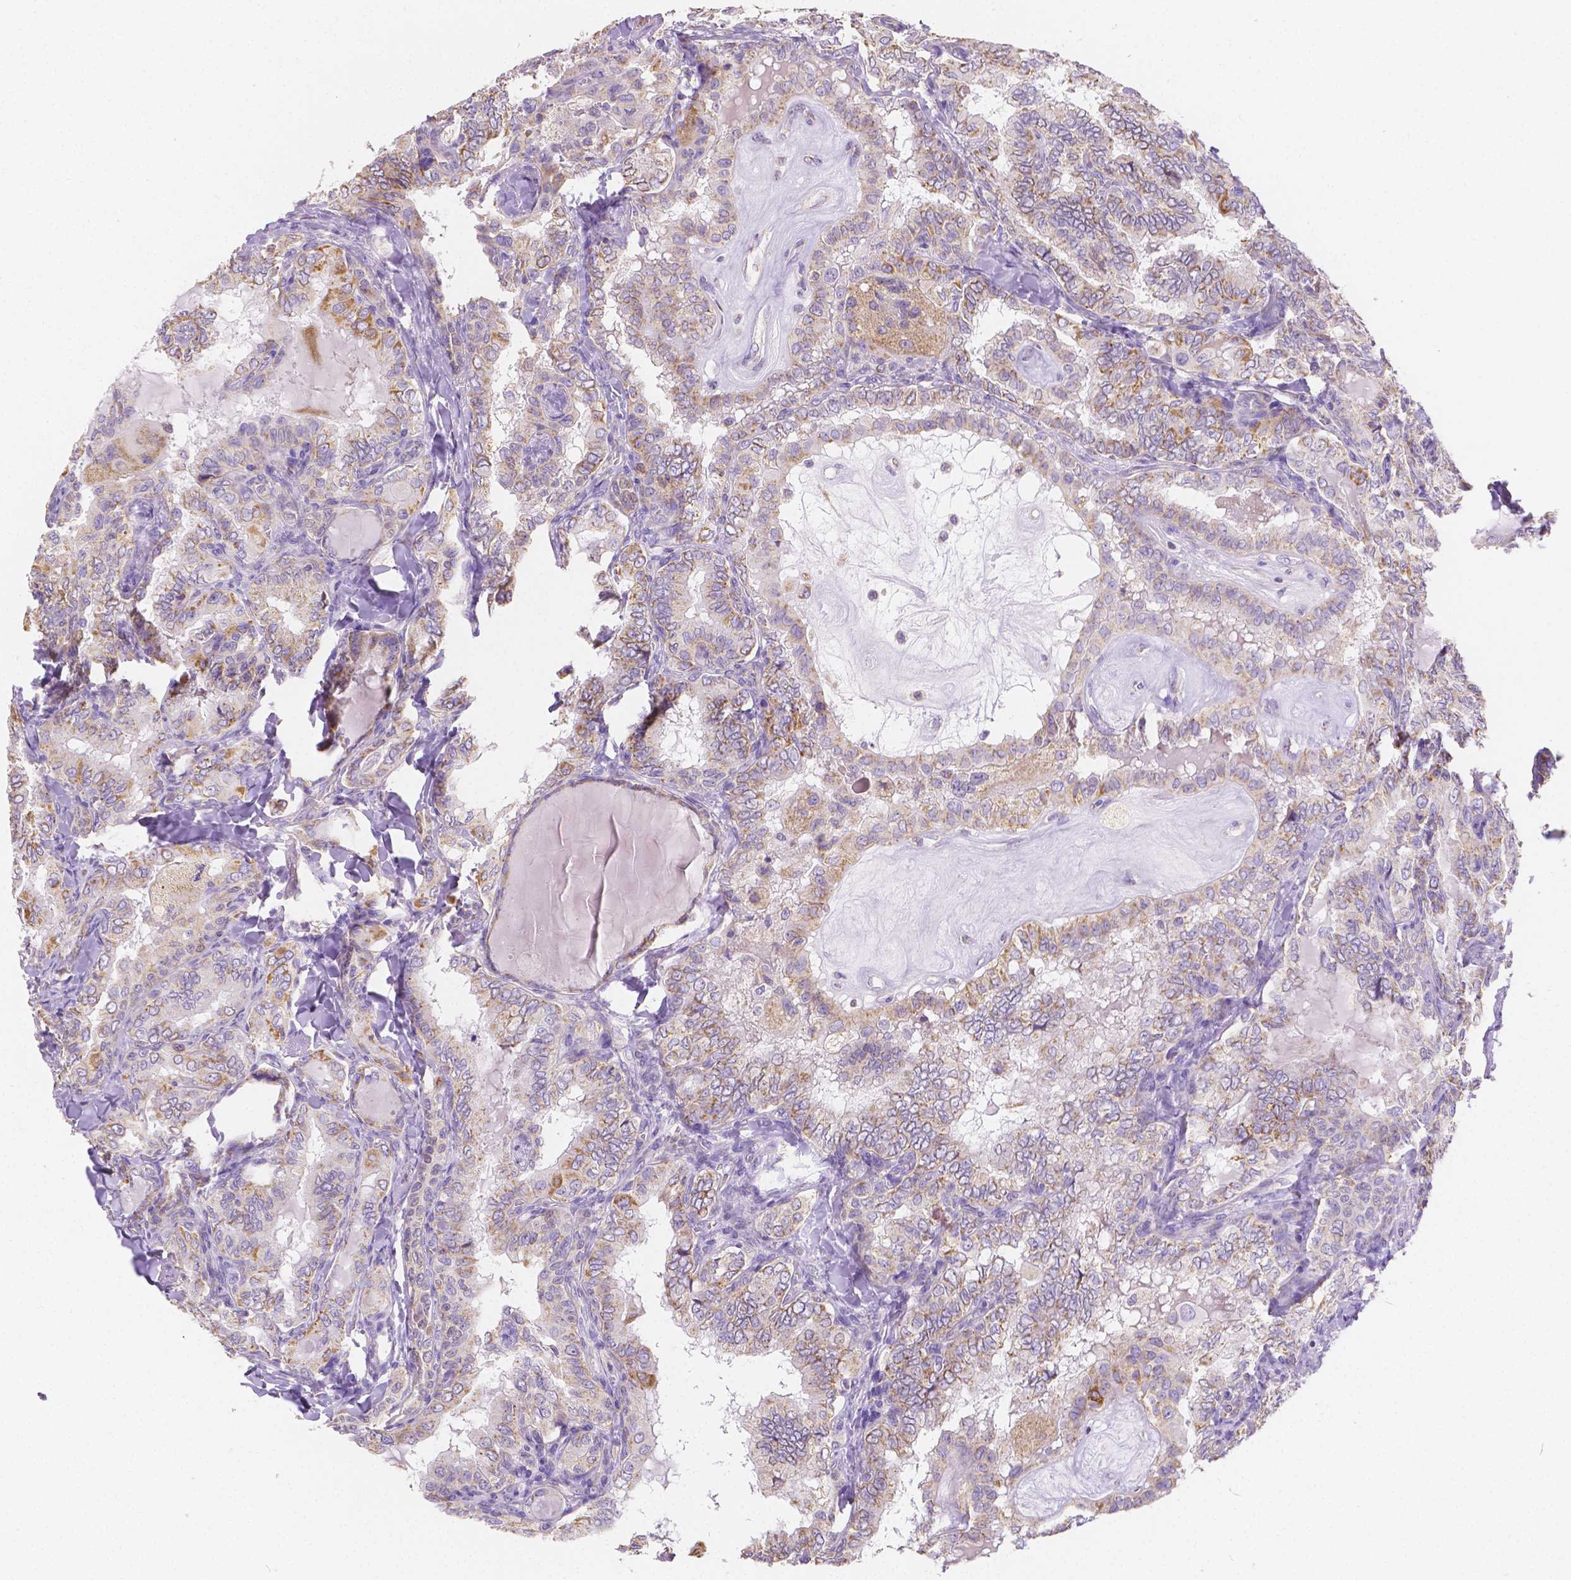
{"staining": {"intensity": "weak", "quantity": "25%-75%", "location": "cytoplasmic/membranous"}, "tissue": "thyroid cancer", "cell_type": "Tumor cells", "image_type": "cancer", "snomed": [{"axis": "morphology", "description": "Papillary adenocarcinoma, NOS"}, {"axis": "topography", "description": "Thyroid gland"}], "caption": "Brown immunohistochemical staining in thyroid cancer (papillary adenocarcinoma) displays weak cytoplasmic/membranous positivity in about 25%-75% of tumor cells. The protein of interest is stained brown, and the nuclei are stained in blue (DAB IHC with brightfield microscopy, high magnification).", "gene": "TMEM130", "patient": {"sex": "female", "age": 75}}